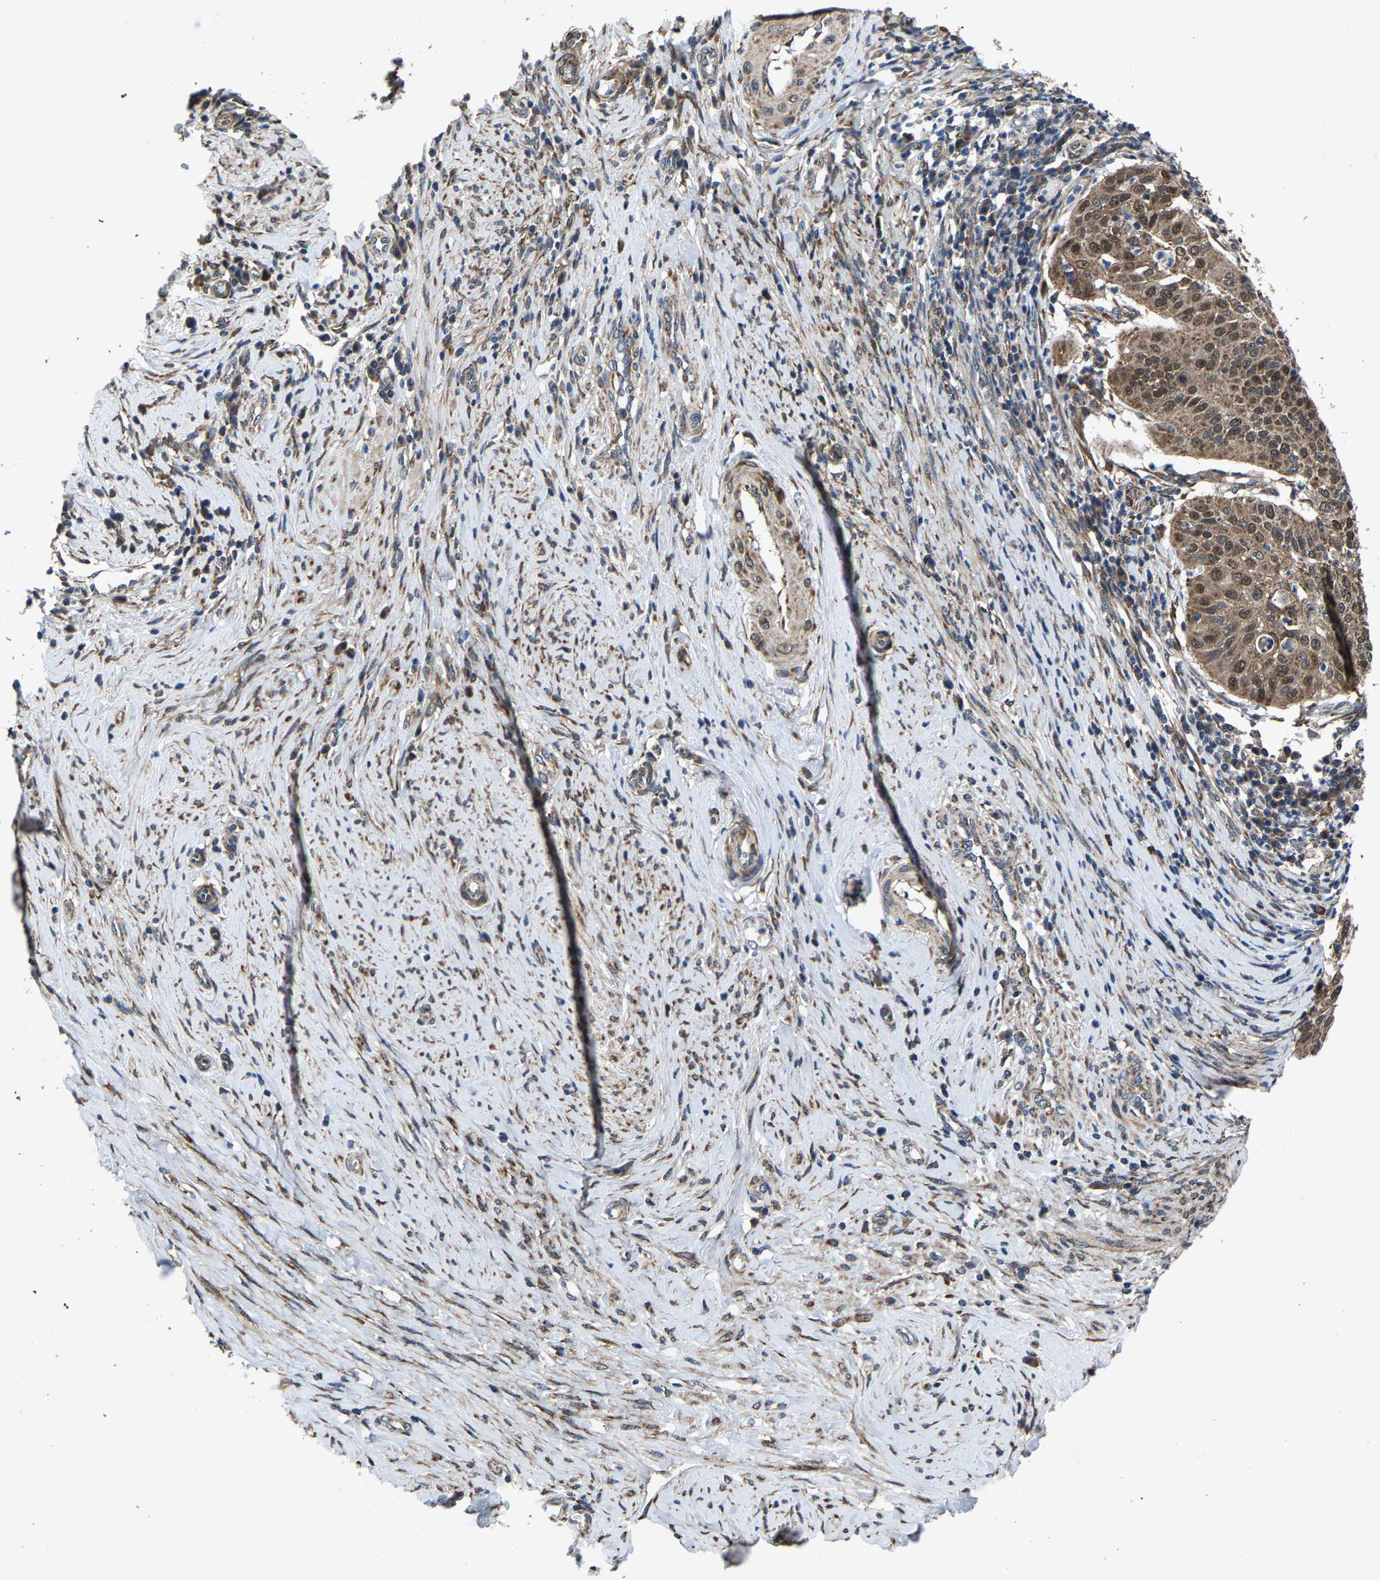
{"staining": {"intensity": "moderate", "quantity": ">75%", "location": "cytoplasmic/membranous,nuclear"}, "tissue": "cervical cancer", "cell_type": "Tumor cells", "image_type": "cancer", "snomed": [{"axis": "morphology", "description": "Normal tissue, NOS"}, {"axis": "morphology", "description": "Squamous cell carcinoma, NOS"}, {"axis": "topography", "description": "Cervix"}], "caption": "Human cervical squamous cell carcinoma stained with a brown dye exhibits moderate cytoplasmic/membranous and nuclear positive staining in approximately >75% of tumor cells.", "gene": "PDP1", "patient": {"sex": "female", "age": 39}}